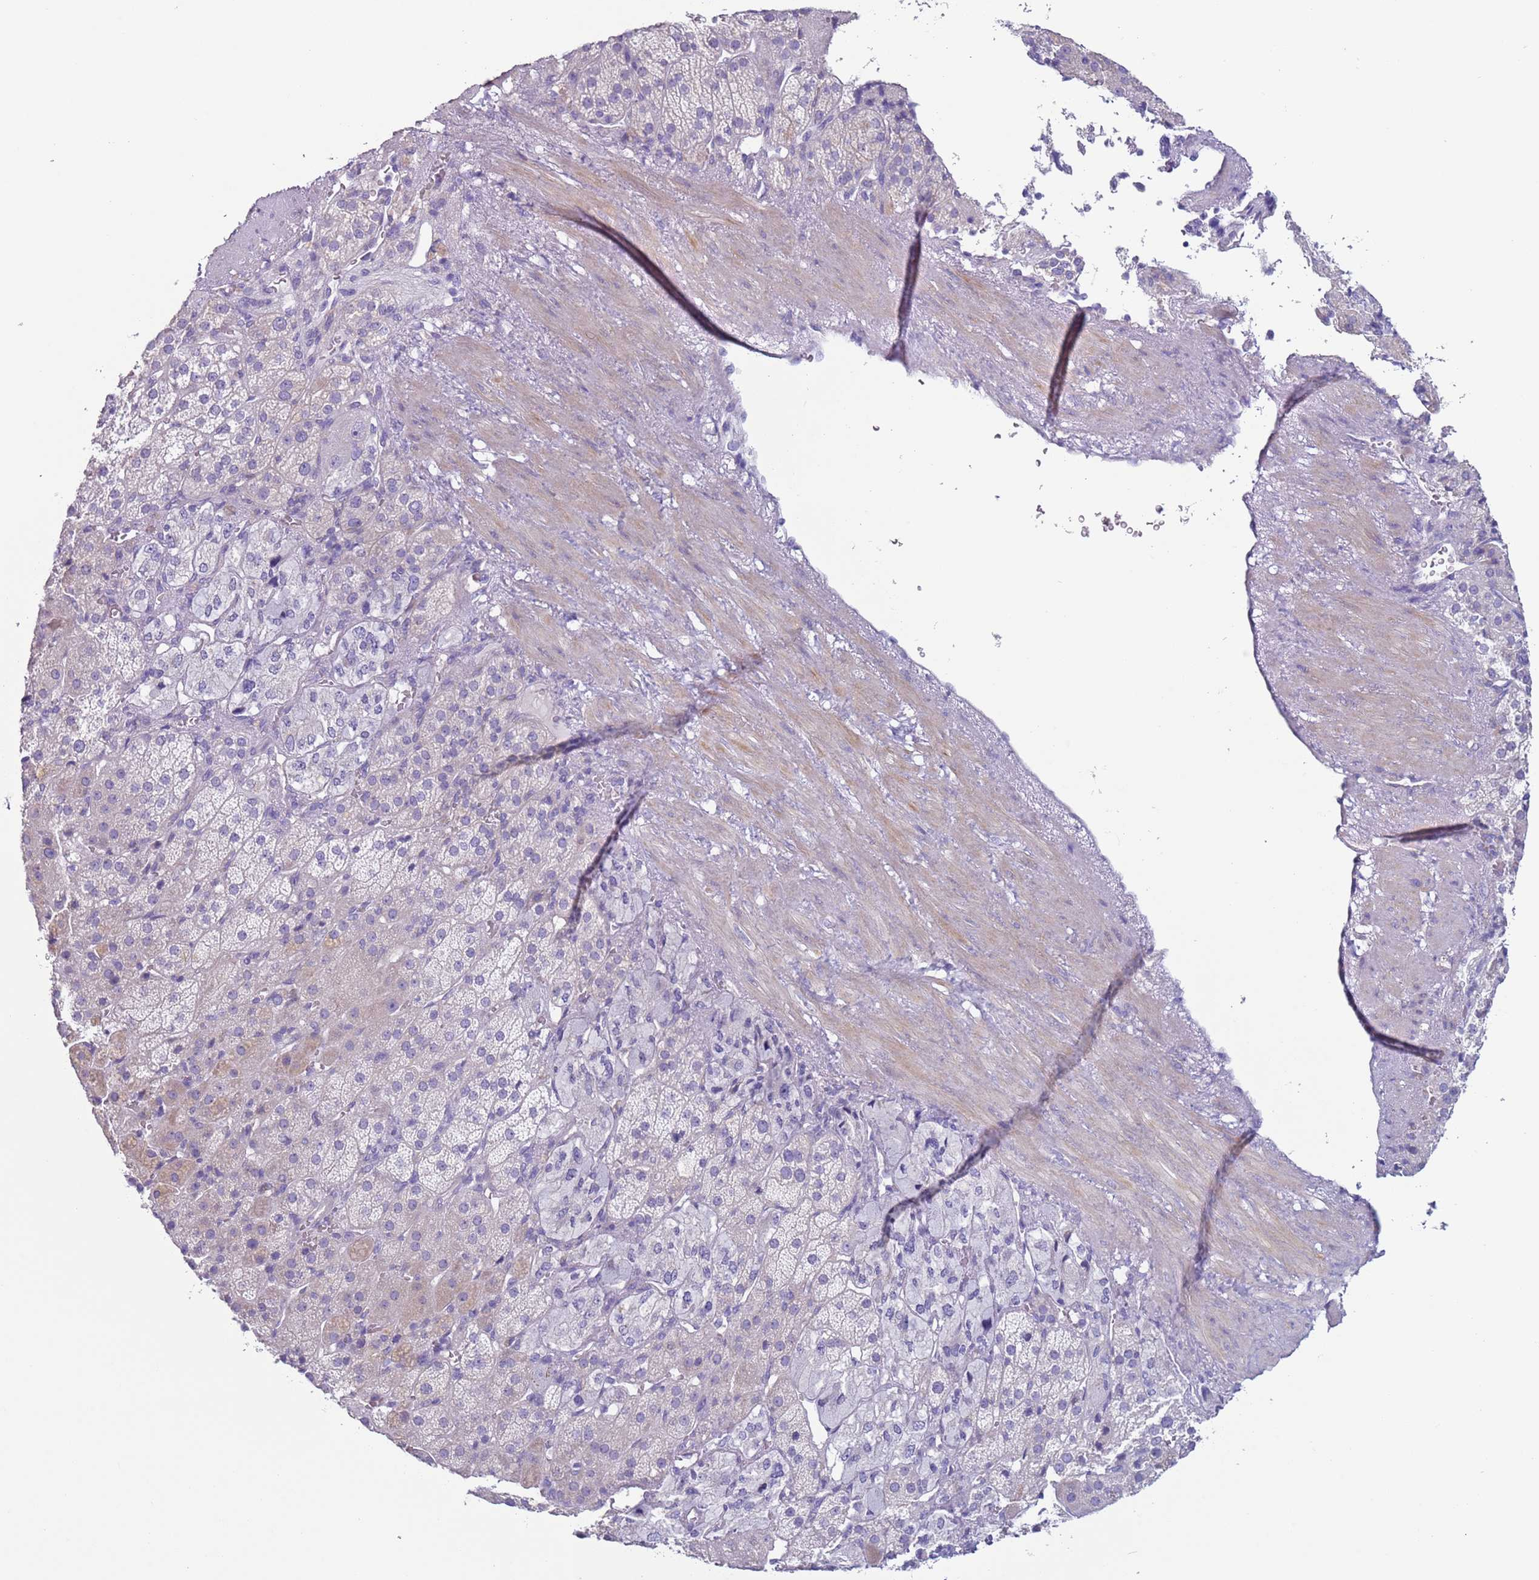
{"staining": {"intensity": "negative", "quantity": "none", "location": "none"}, "tissue": "adrenal gland", "cell_type": "Glandular cells", "image_type": "normal", "snomed": [{"axis": "morphology", "description": "Normal tissue, NOS"}, {"axis": "topography", "description": "Adrenal gland"}], "caption": "IHC of normal human adrenal gland shows no expression in glandular cells.", "gene": "NPAP1", "patient": {"sex": "female", "age": 57}}